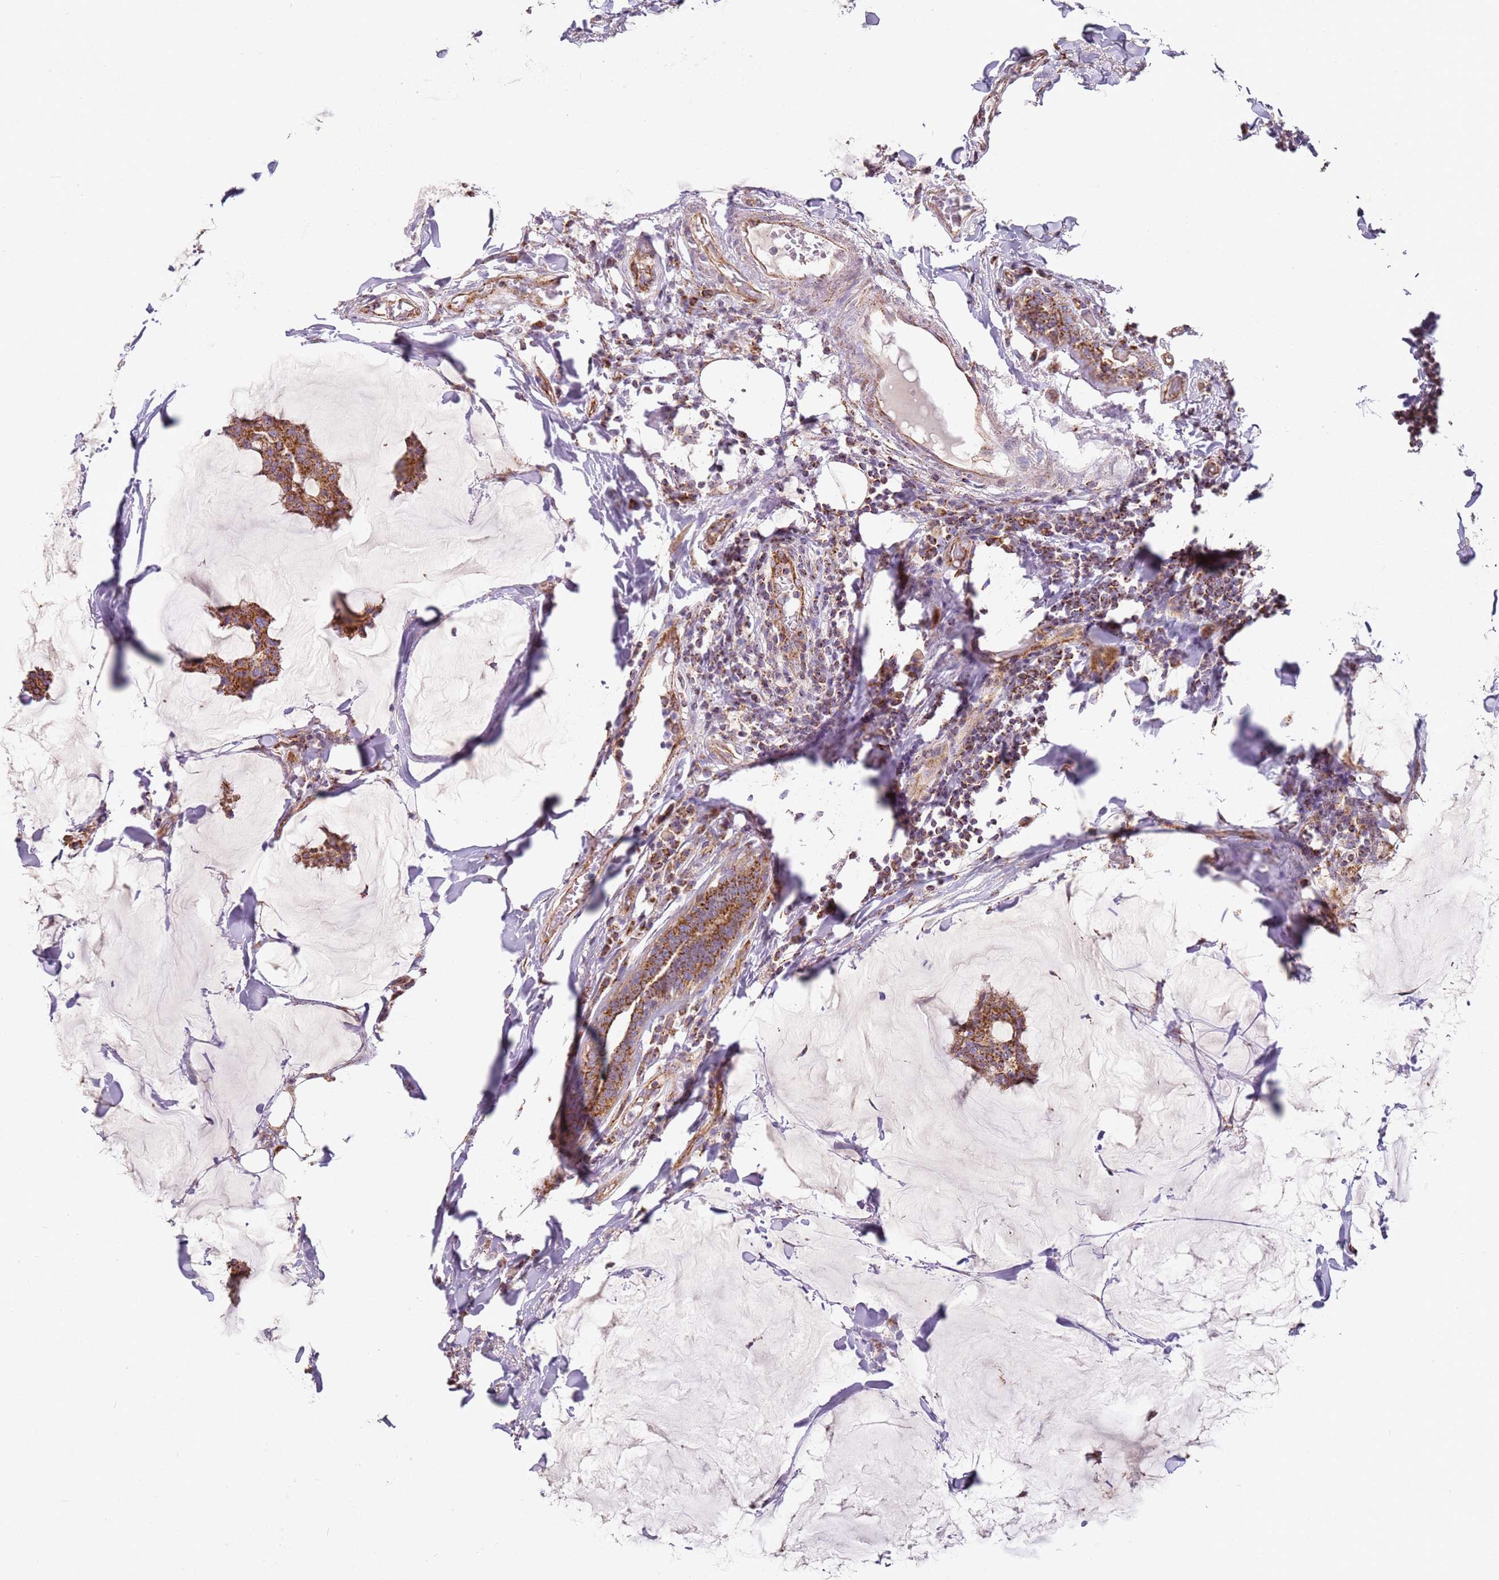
{"staining": {"intensity": "moderate", "quantity": ">75%", "location": "cytoplasmic/membranous"}, "tissue": "breast cancer", "cell_type": "Tumor cells", "image_type": "cancer", "snomed": [{"axis": "morphology", "description": "Duct carcinoma"}, {"axis": "topography", "description": "Breast"}], "caption": "Immunohistochemistry (IHC) photomicrograph of neoplastic tissue: human breast cancer stained using immunohistochemistry (IHC) demonstrates medium levels of moderate protein expression localized specifically in the cytoplasmic/membranous of tumor cells, appearing as a cytoplasmic/membranous brown color.", "gene": "ALS2", "patient": {"sex": "female", "age": 93}}